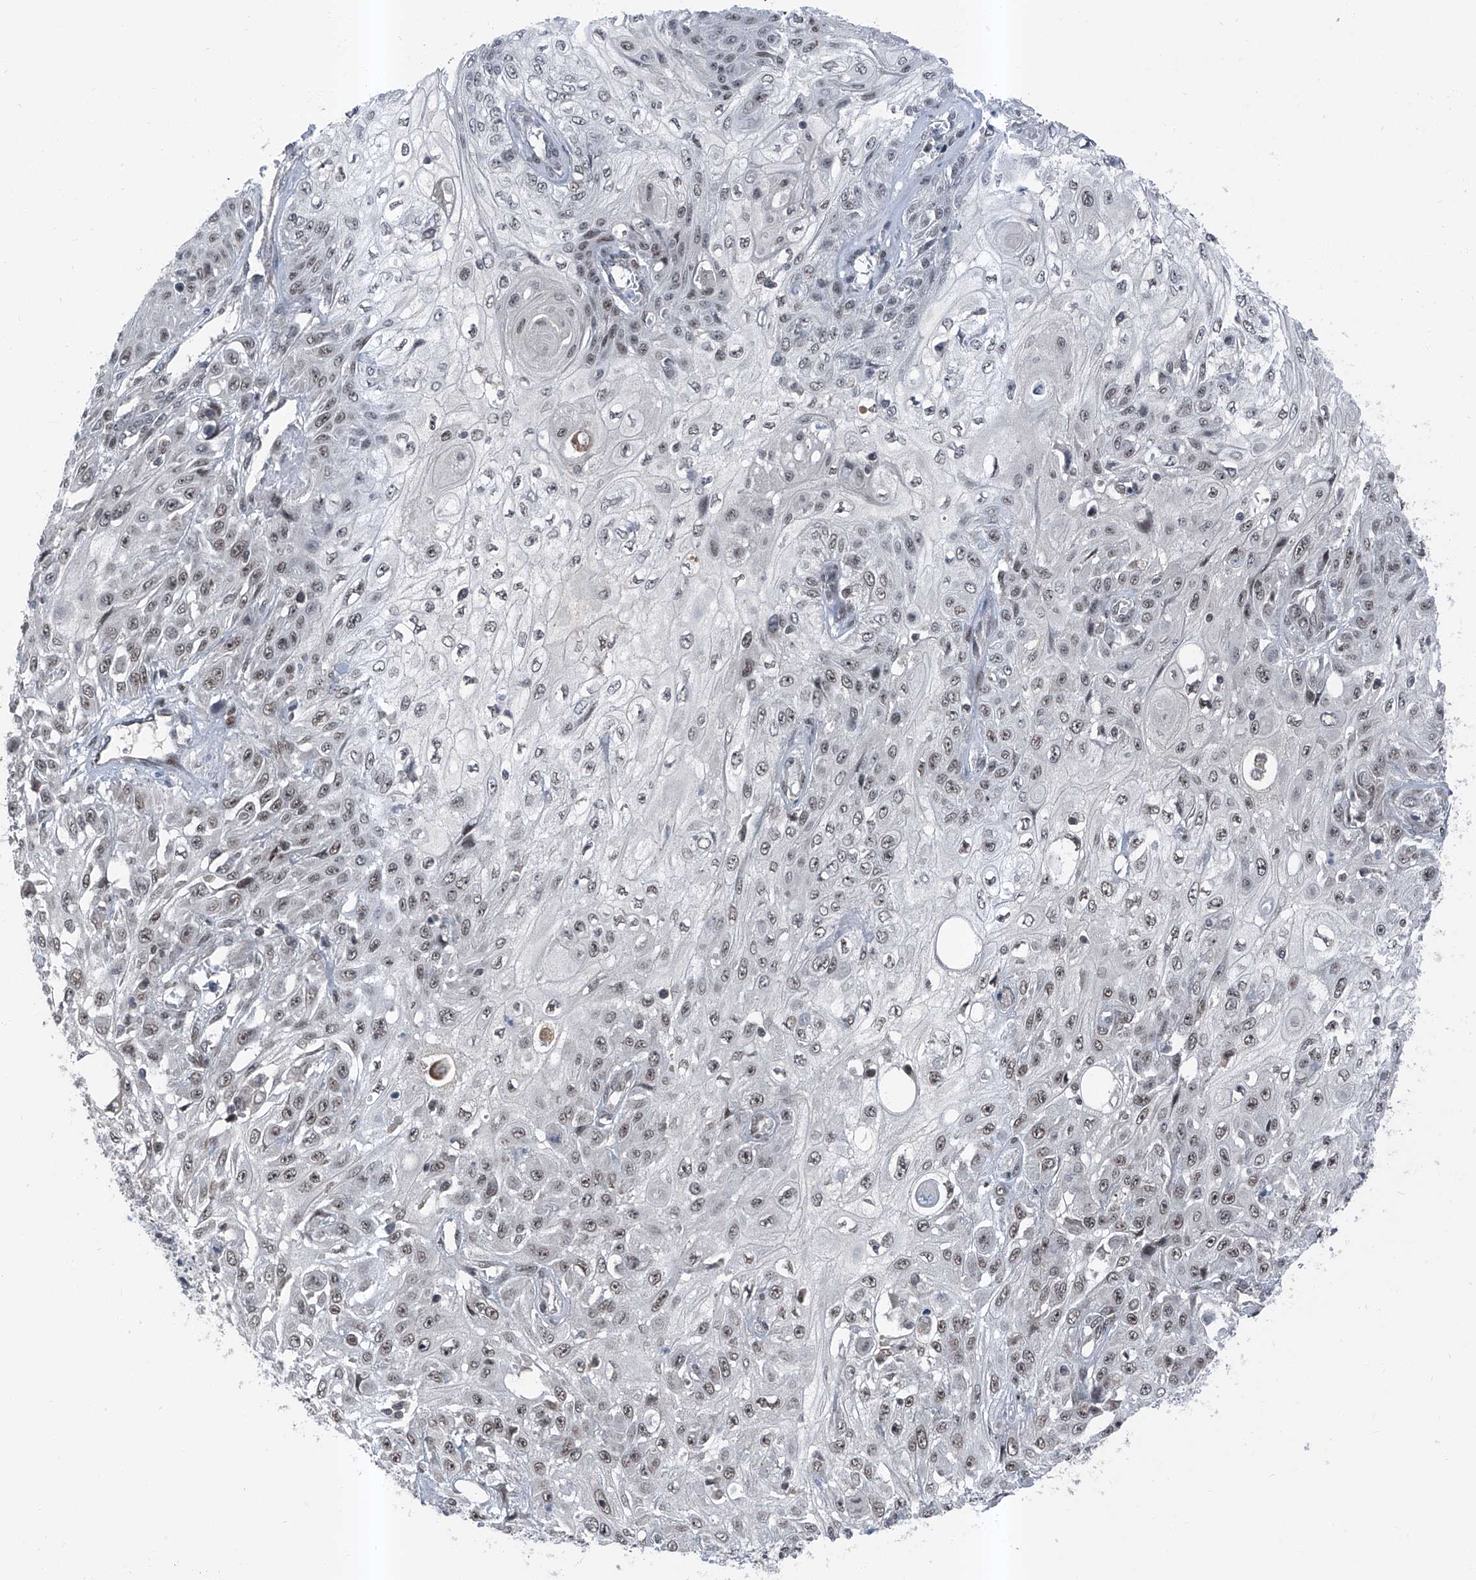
{"staining": {"intensity": "weak", "quantity": "25%-75%", "location": "nuclear"}, "tissue": "skin cancer", "cell_type": "Tumor cells", "image_type": "cancer", "snomed": [{"axis": "morphology", "description": "Squamous cell carcinoma, NOS"}, {"axis": "morphology", "description": "Squamous cell carcinoma, metastatic, NOS"}, {"axis": "topography", "description": "Skin"}, {"axis": "topography", "description": "Lymph node"}], "caption": "A low amount of weak nuclear staining is seen in about 25%-75% of tumor cells in metastatic squamous cell carcinoma (skin) tissue. (brown staining indicates protein expression, while blue staining denotes nuclei).", "gene": "BMI1", "patient": {"sex": "male", "age": 75}}